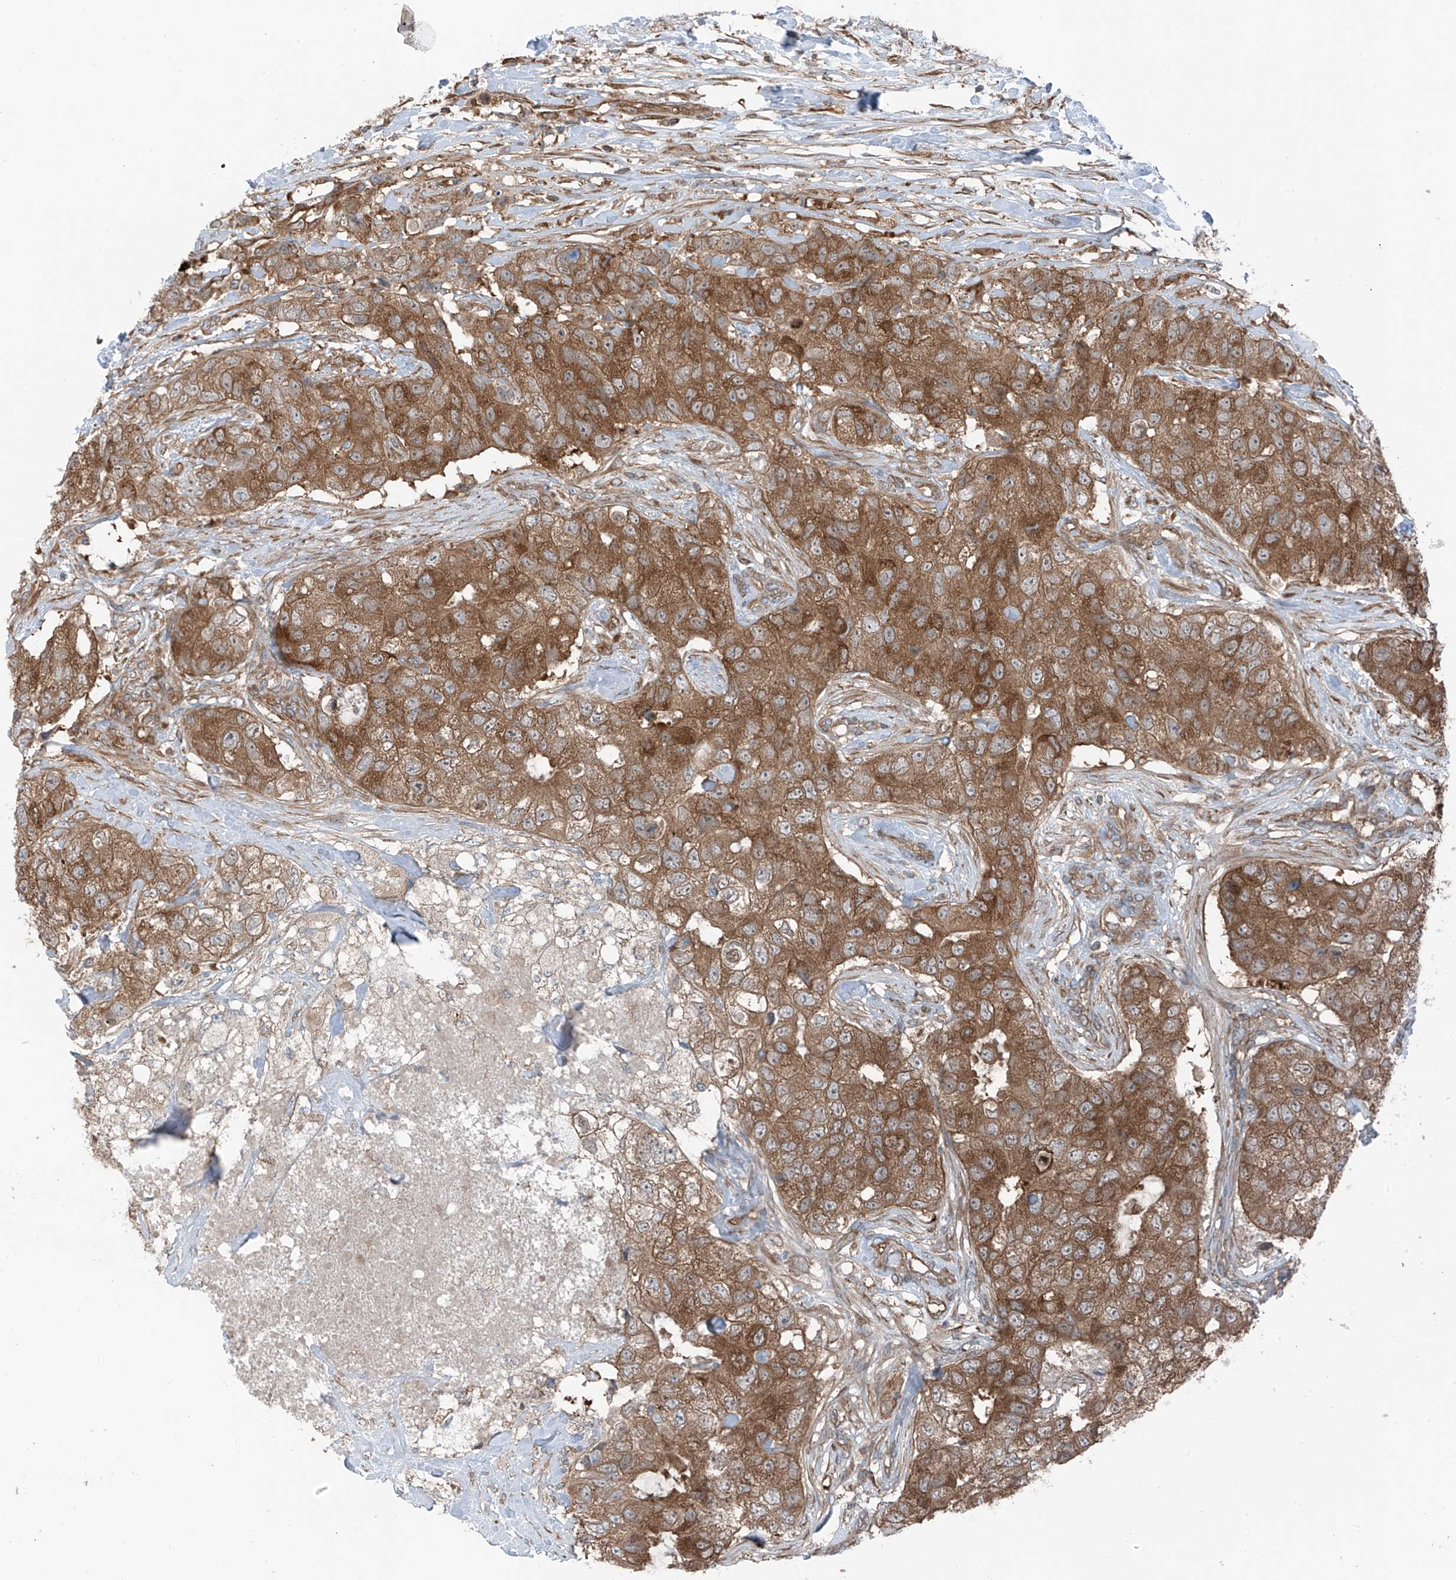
{"staining": {"intensity": "moderate", "quantity": ">75%", "location": "cytoplasmic/membranous"}, "tissue": "breast cancer", "cell_type": "Tumor cells", "image_type": "cancer", "snomed": [{"axis": "morphology", "description": "Duct carcinoma"}, {"axis": "topography", "description": "Breast"}], "caption": "Immunohistochemical staining of breast intraductal carcinoma shows moderate cytoplasmic/membranous protein staining in about >75% of tumor cells.", "gene": "TXNDC9", "patient": {"sex": "female", "age": 62}}